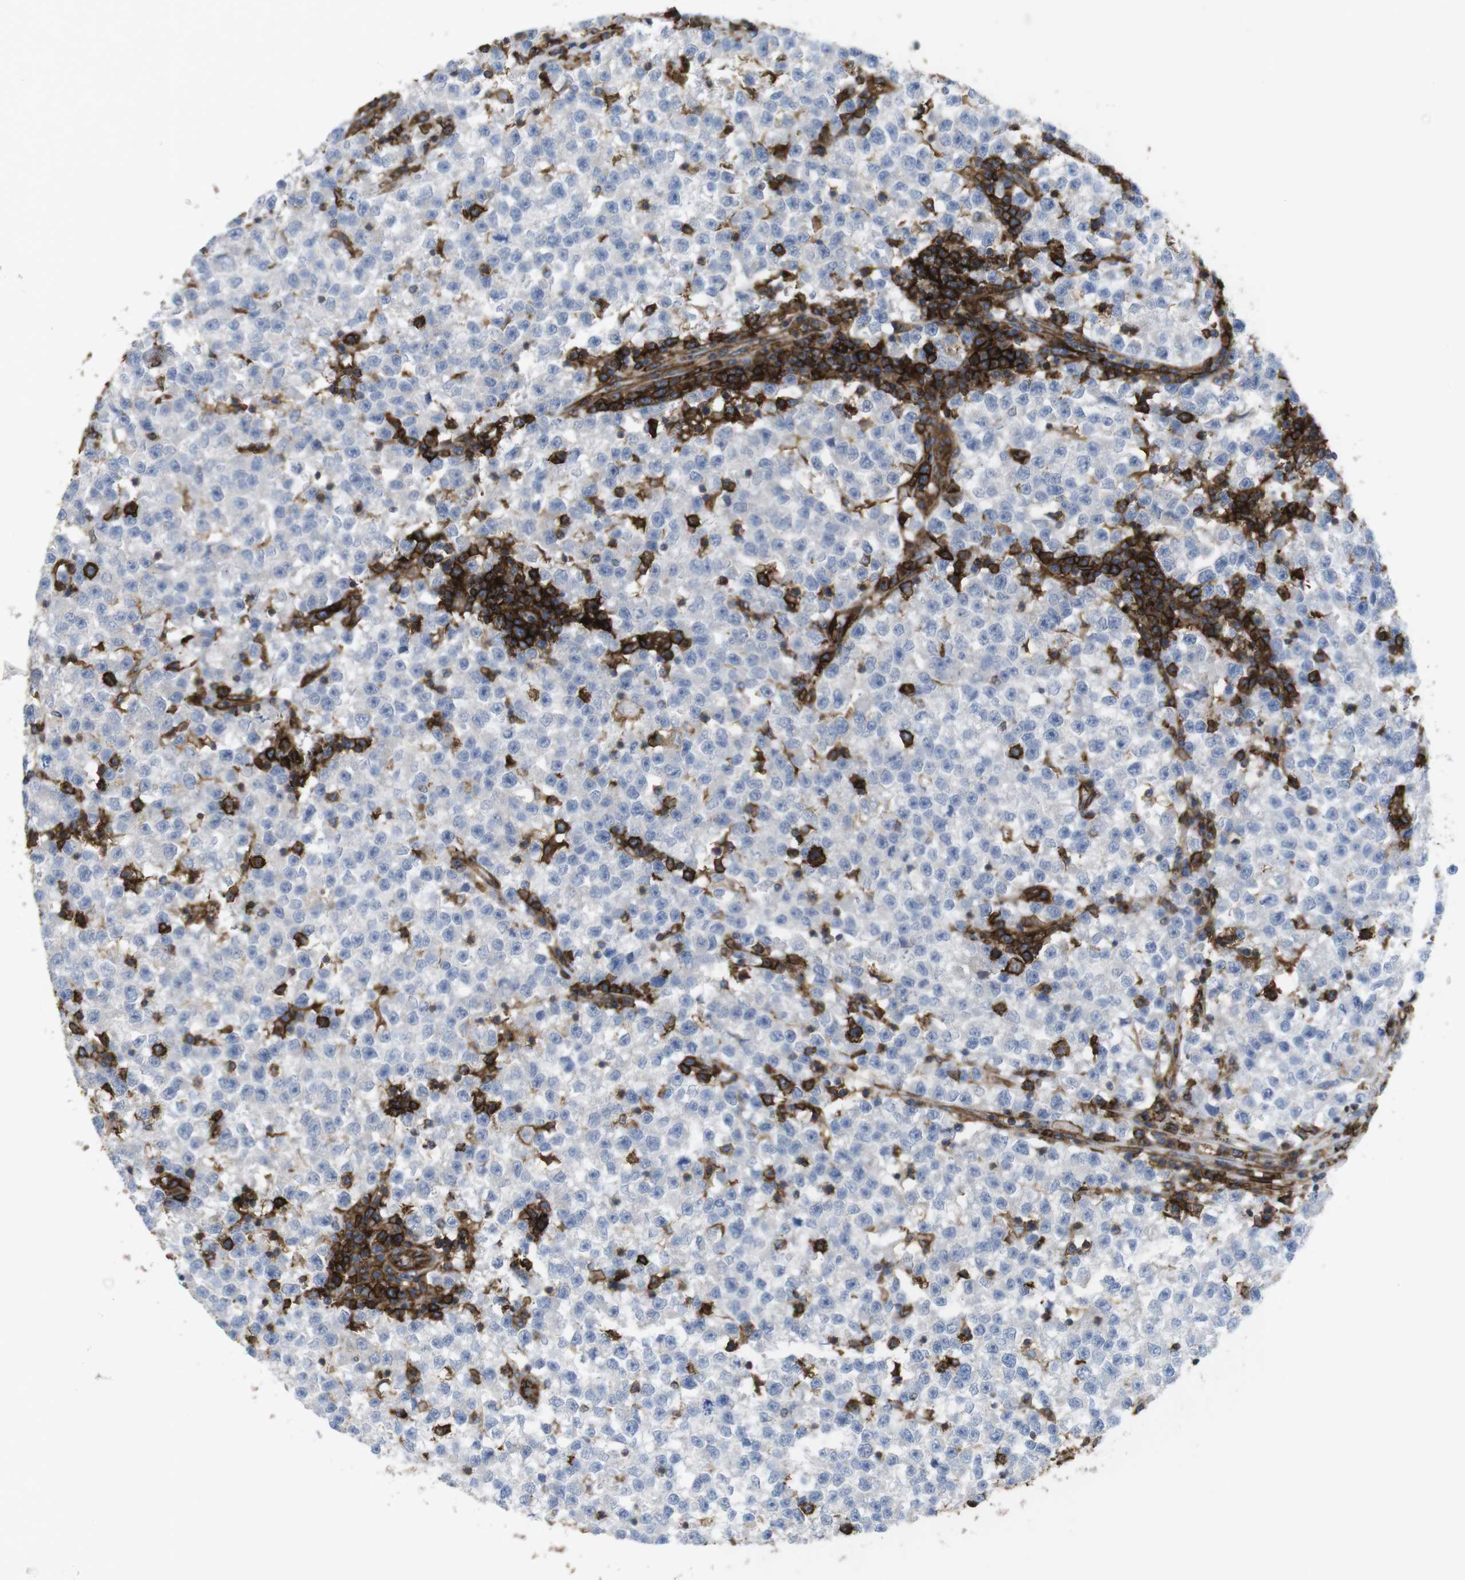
{"staining": {"intensity": "negative", "quantity": "none", "location": "none"}, "tissue": "testis cancer", "cell_type": "Tumor cells", "image_type": "cancer", "snomed": [{"axis": "morphology", "description": "Seminoma, NOS"}, {"axis": "topography", "description": "Testis"}], "caption": "This is a micrograph of immunohistochemistry staining of testis seminoma, which shows no staining in tumor cells.", "gene": "CCR6", "patient": {"sex": "male", "age": 22}}